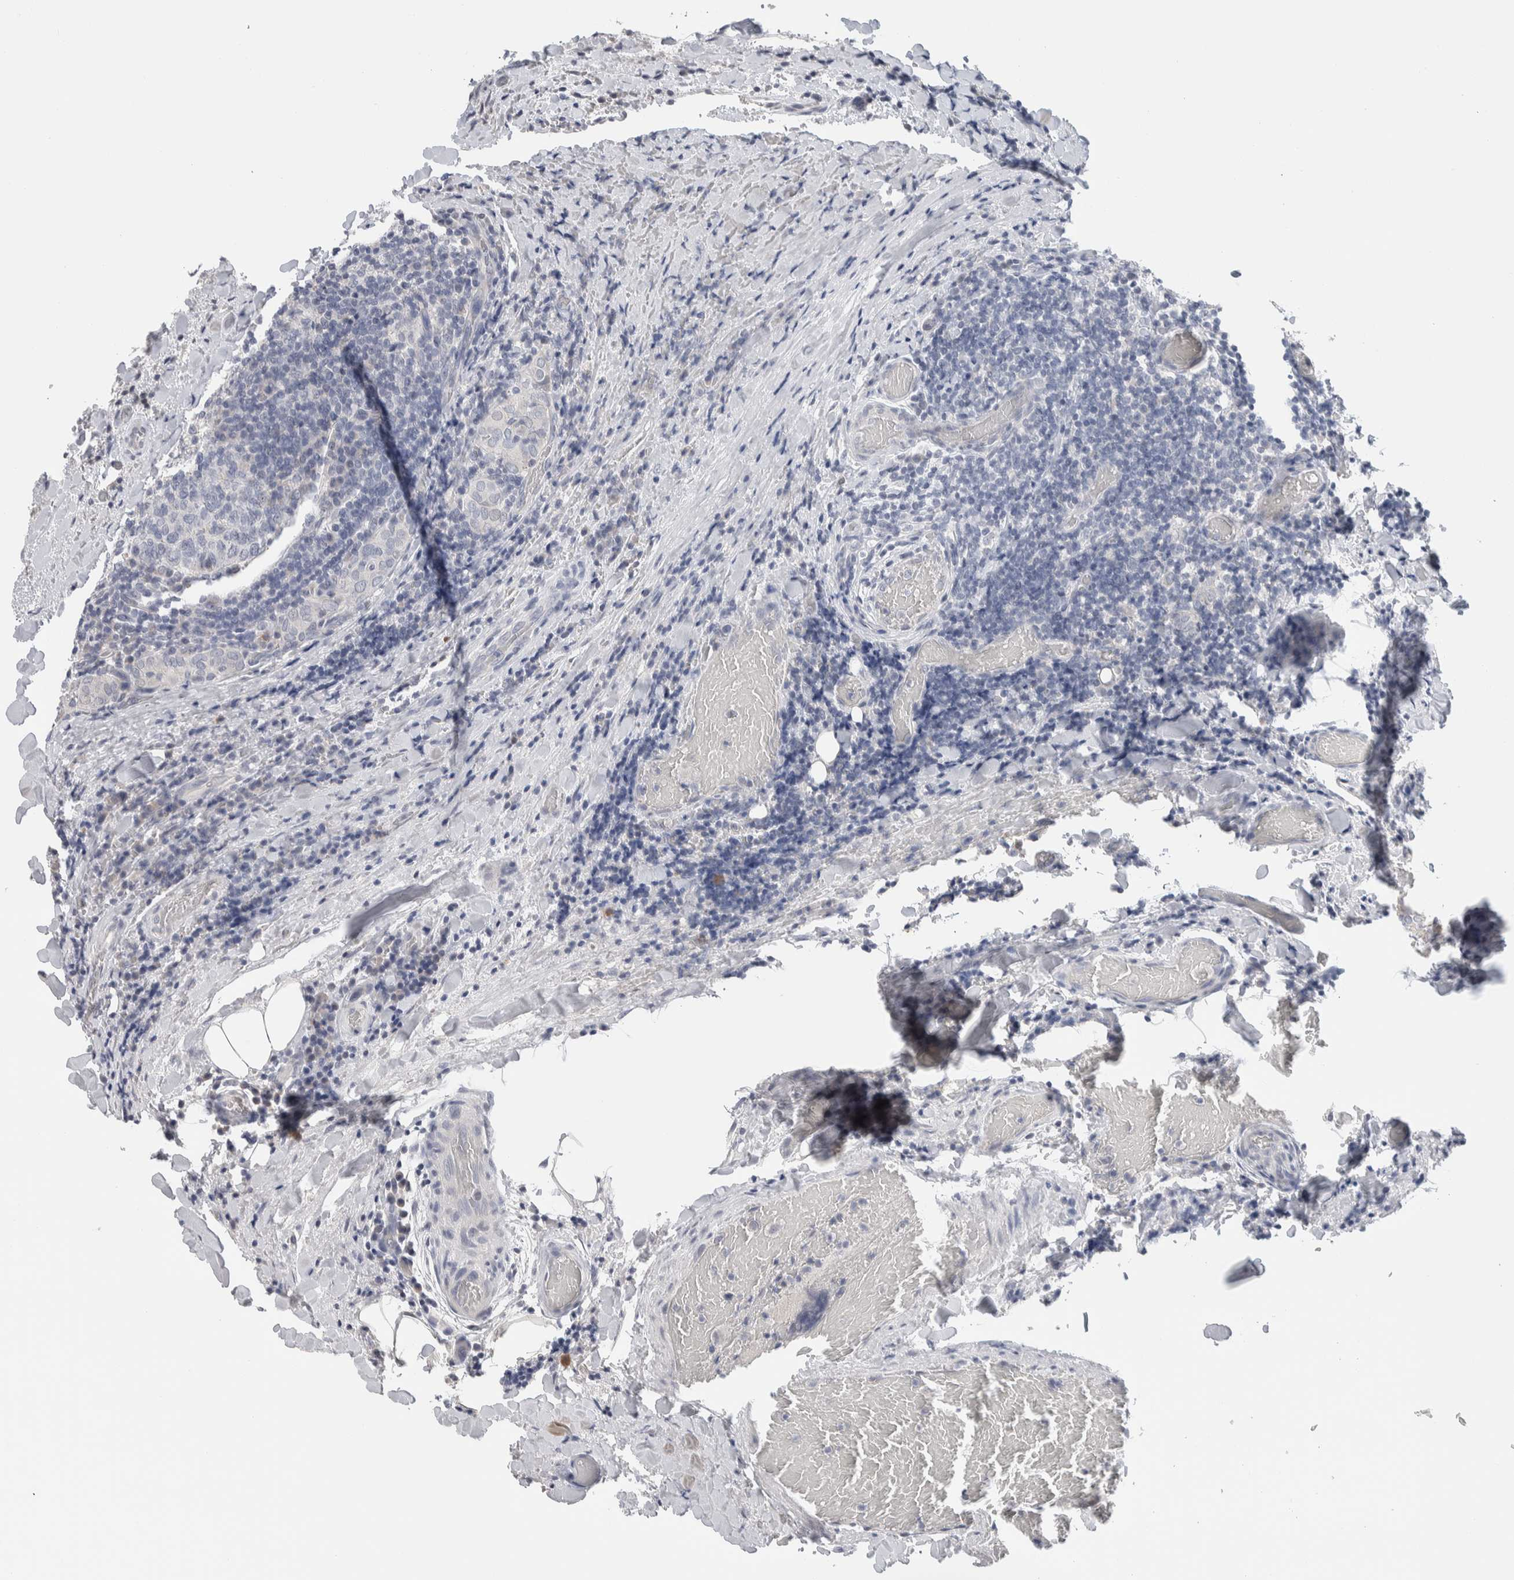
{"staining": {"intensity": "negative", "quantity": "none", "location": "none"}, "tissue": "thyroid cancer", "cell_type": "Tumor cells", "image_type": "cancer", "snomed": [{"axis": "morphology", "description": "Normal tissue, NOS"}, {"axis": "morphology", "description": "Papillary adenocarcinoma, NOS"}, {"axis": "topography", "description": "Thyroid gland"}], "caption": "Thyroid cancer was stained to show a protein in brown. There is no significant expression in tumor cells.", "gene": "SCN2A", "patient": {"sex": "female", "age": 30}}